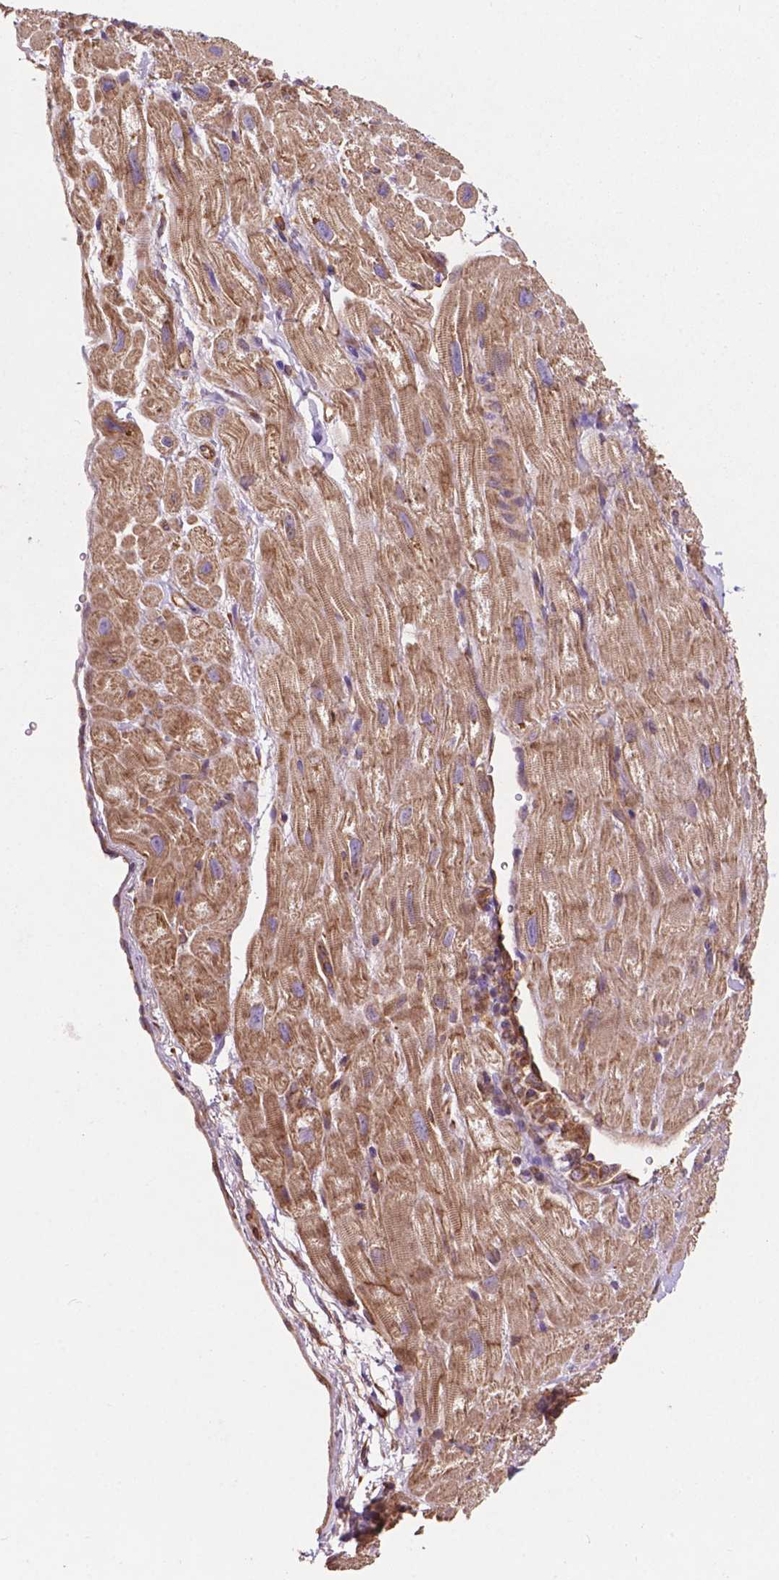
{"staining": {"intensity": "moderate", "quantity": "25%-75%", "location": "cytoplasmic/membranous"}, "tissue": "heart muscle", "cell_type": "Cardiomyocytes", "image_type": "normal", "snomed": [{"axis": "morphology", "description": "Normal tissue, NOS"}, {"axis": "topography", "description": "Heart"}], "caption": "The immunohistochemical stain labels moderate cytoplasmic/membranous expression in cardiomyocytes of benign heart muscle.", "gene": "CCDC71L", "patient": {"sex": "female", "age": 62}}